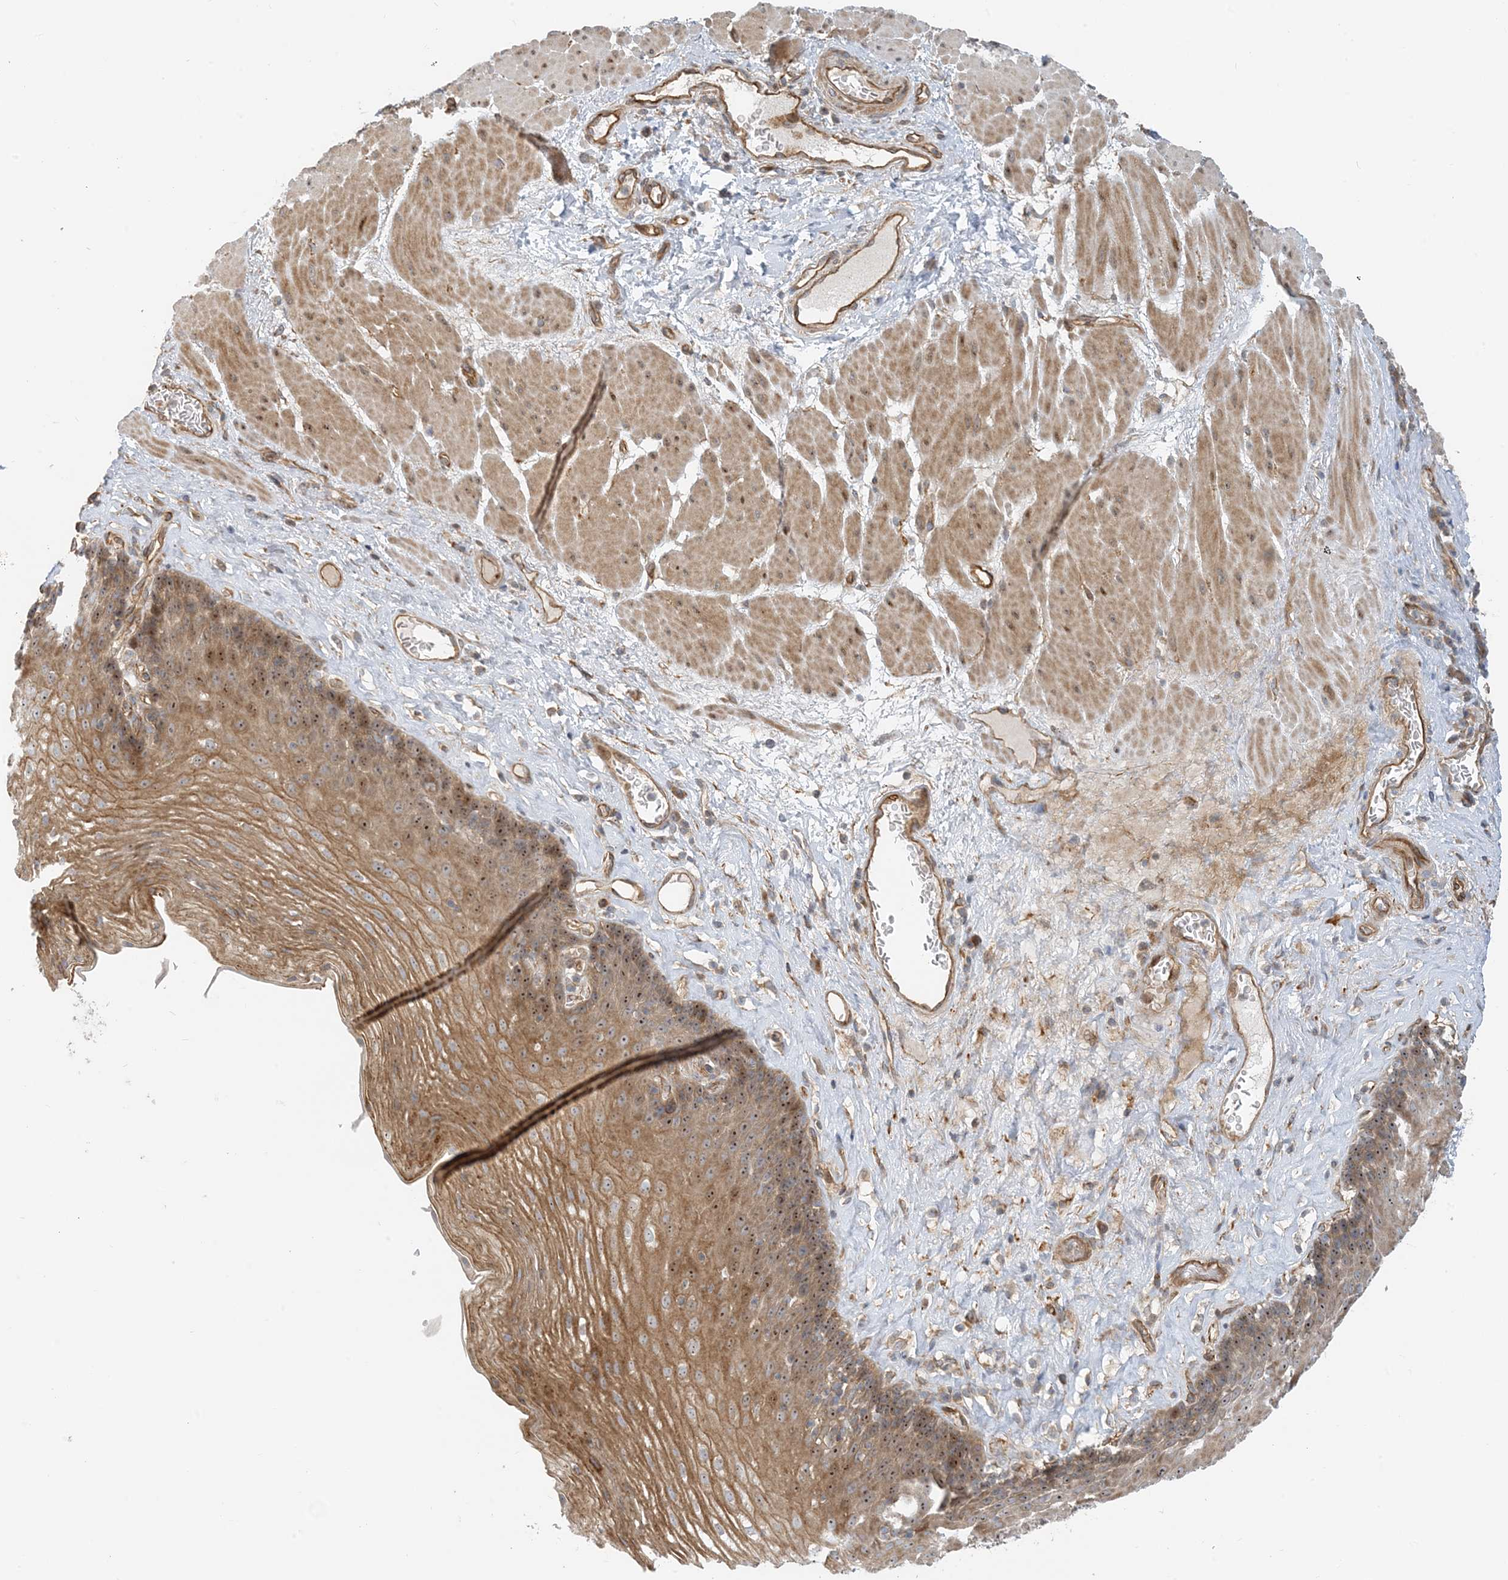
{"staining": {"intensity": "moderate", "quantity": ">75%", "location": "cytoplasmic/membranous,nuclear"}, "tissue": "esophagus", "cell_type": "Squamous epithelial cells", "image_type": "normal", "snomed": [{"axis": "morphology", "description": "Normal tissue, NOS"}, {"axis": "topography", "description": "Esophagus"}], "caption": "Immunohistochemical staining of normal esophagus demonstrates medium levels of moderate cytoplasmic/membranous,nuclear positivity in about >75% of squamous epithelial cells. (Stains: DAB in brown, nuclei in blue, Microscopy: brightfield microscopy at high magnification).", "gene": "MYL5", "patient": {"sex": "female", "age": 66}}